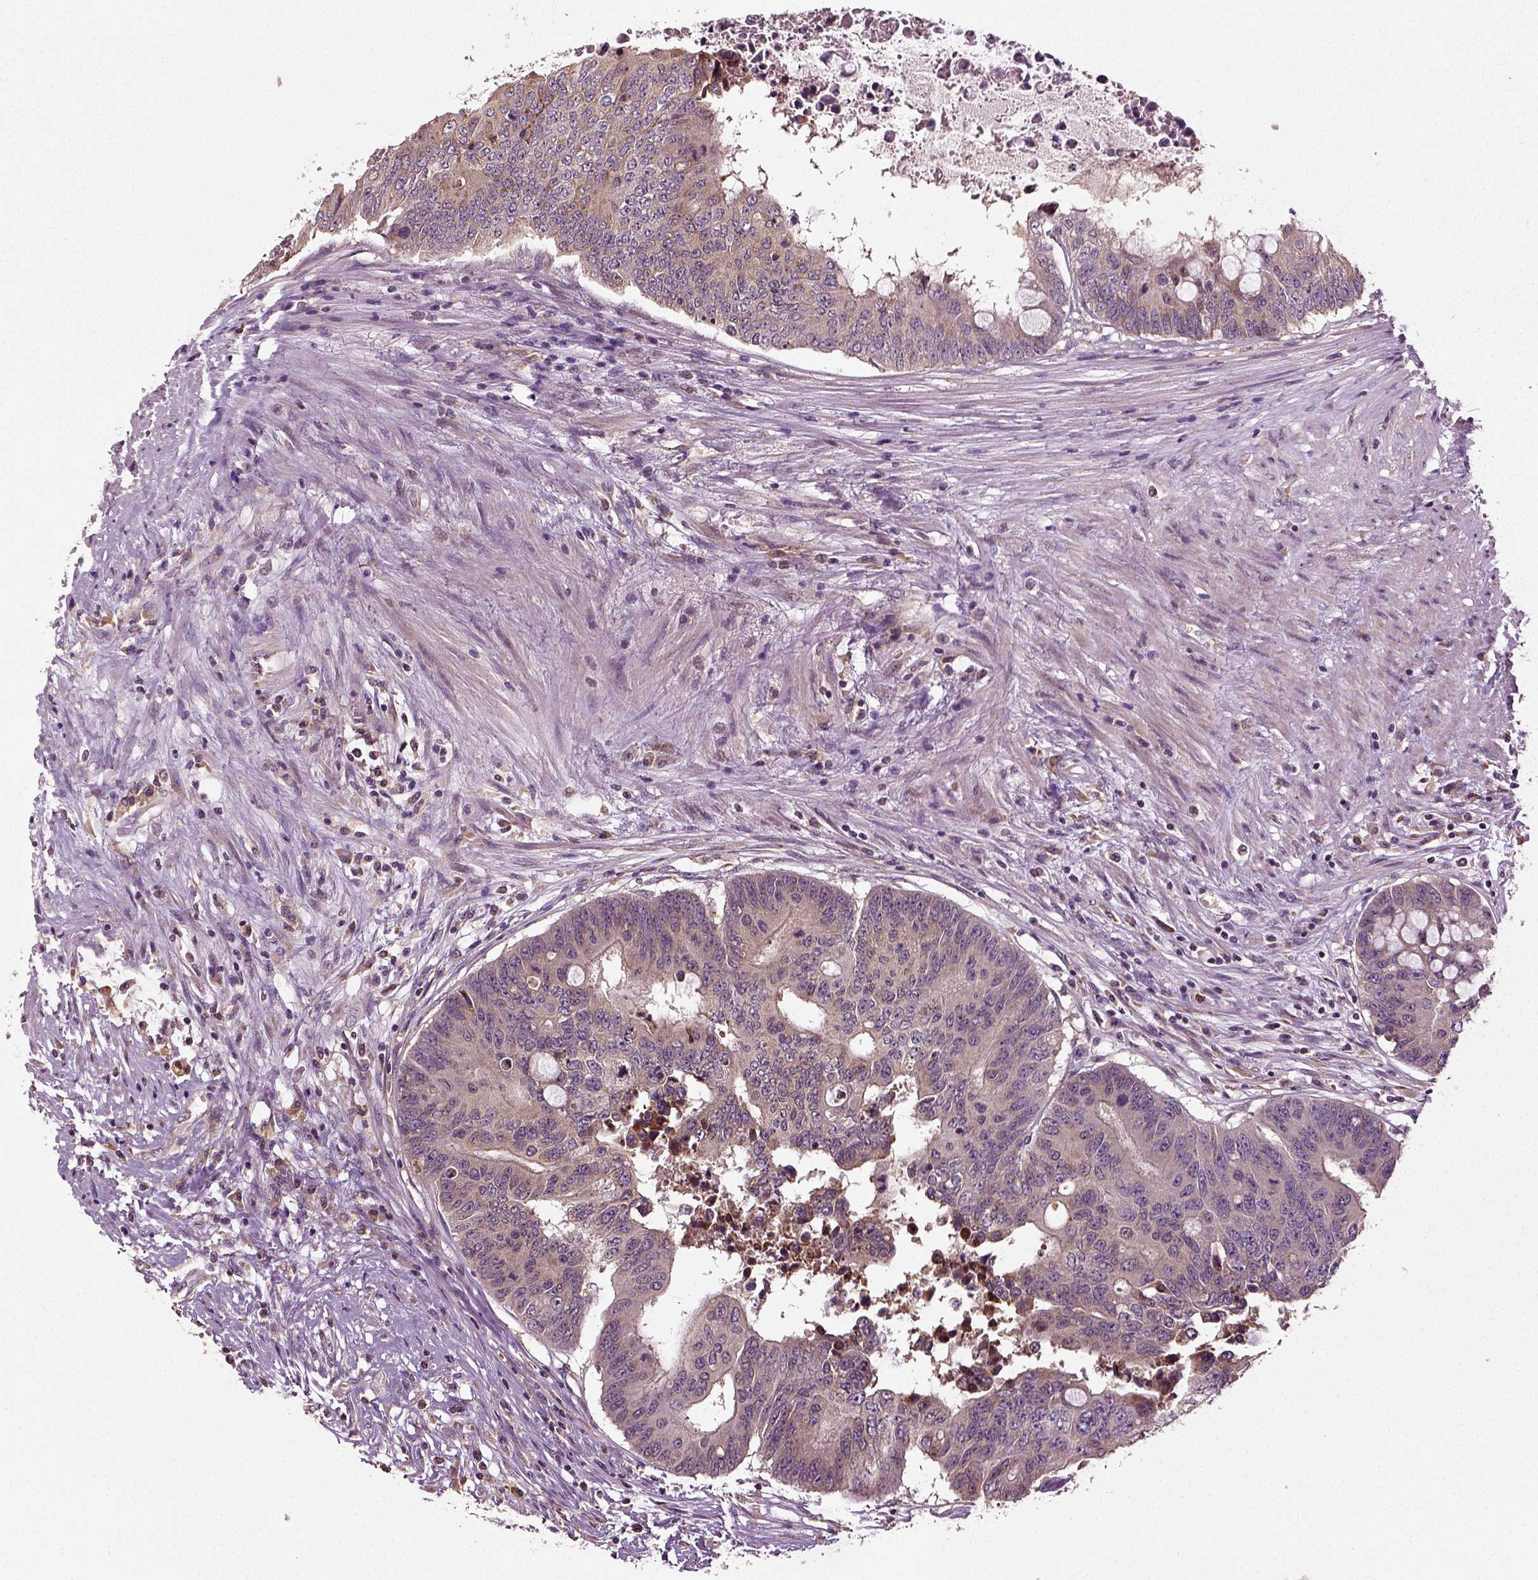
{"staining": {"intensity": "moderate", "quantity": "<25%", "location": "cytoplasmic/membranous"}, "tissue": "colorectal cancer", "cell_type": "Tumor cells", "image_type": "cancer", "snomed": [{"axis": "morphology", "description": "Adenocarcinoma, NOS"}, {"axis": "topography", "description": "Rectum"}], "caption": "This is a micrograph of IHC staining of colorectal cancer, which shows moderate staining in the cytoplasmic/membranous of tumor cells.", "gene": "ERV3-1", "patient": {"sex": "male", "age": 59}}